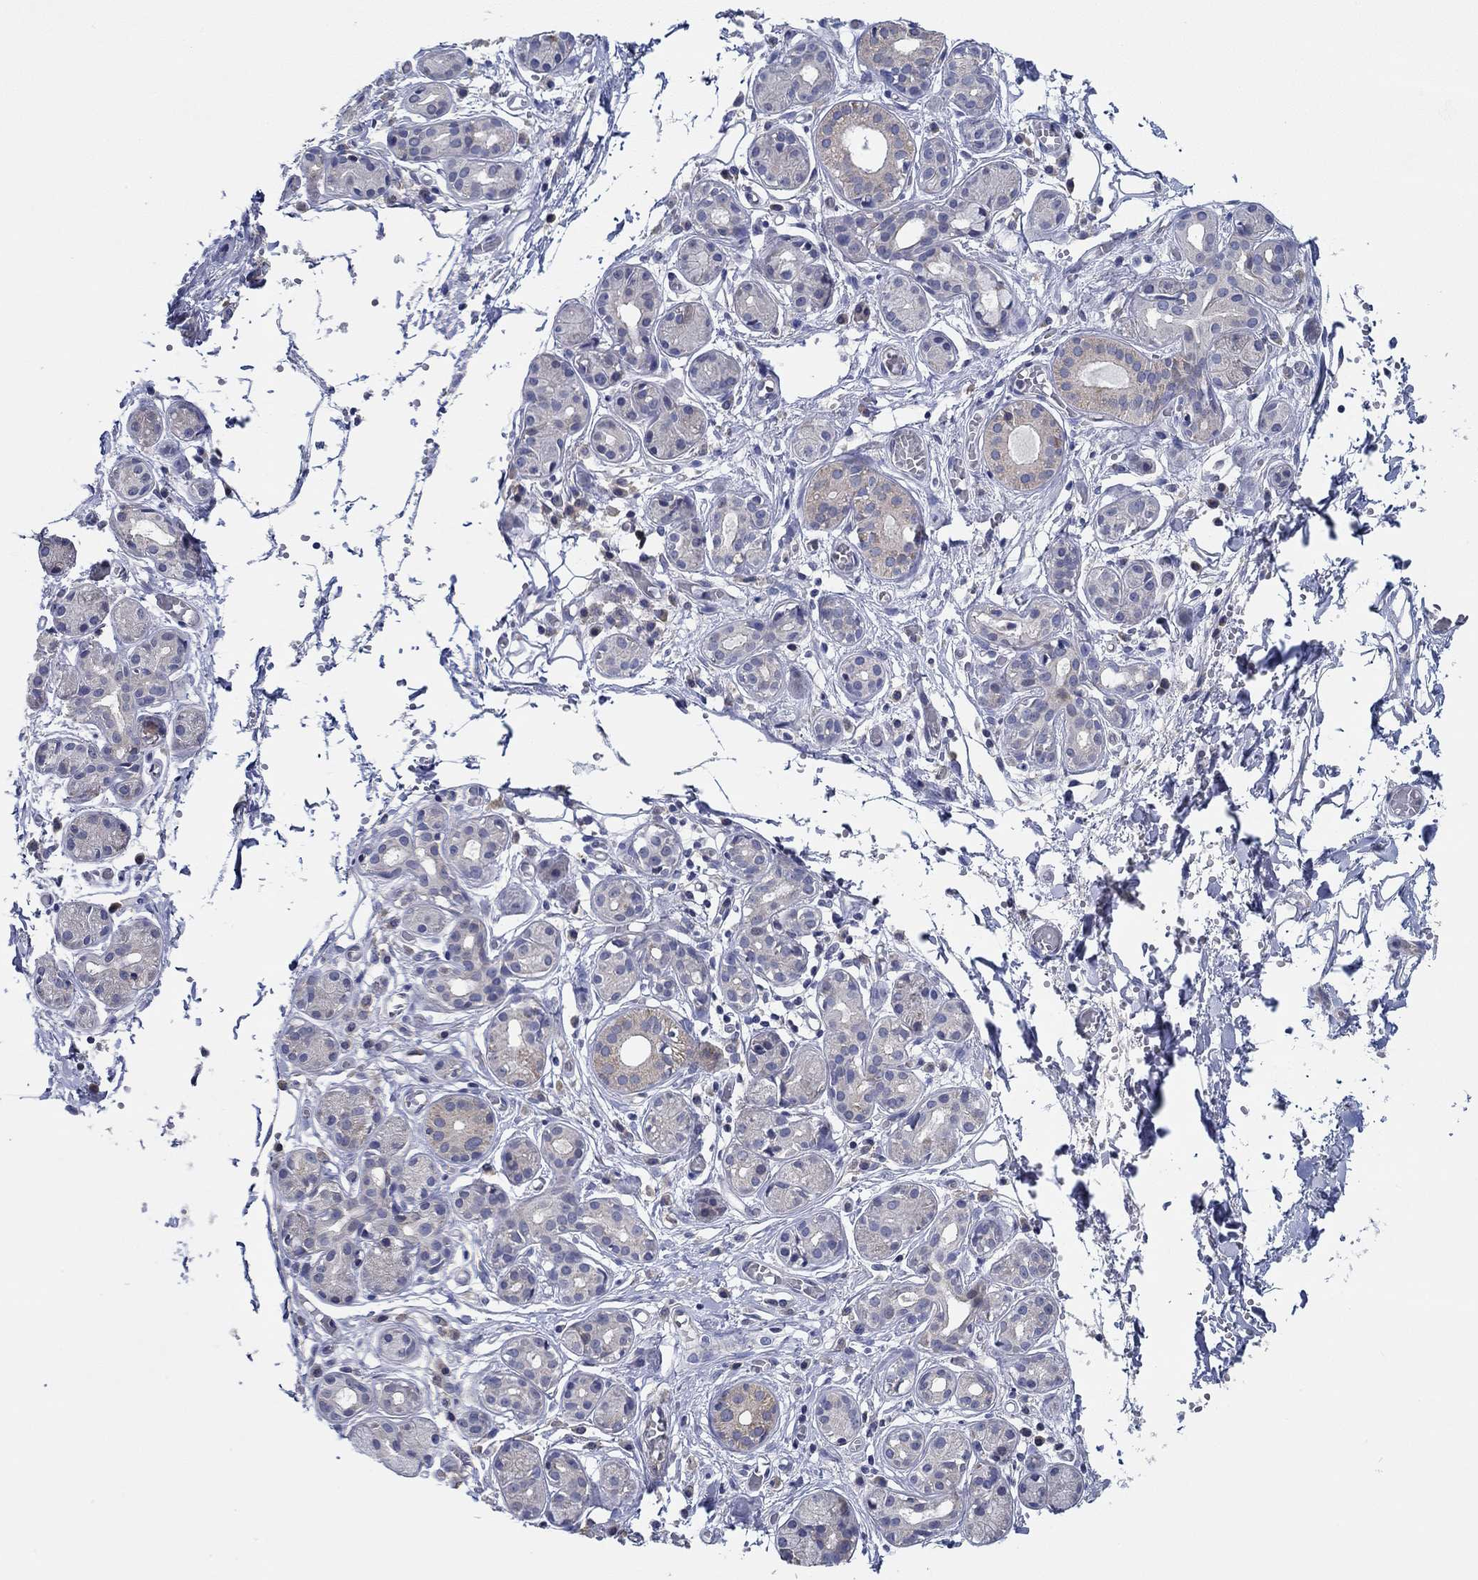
{"staining": {"intensity": "moderate", "quantity": "<25%", "location": "cytoplasmic/membranous"}, "tissue": "salivary gland", "cell_type": "Glandular cells", "image_type": "normal", "snomed": [{"axis": "morphology", "description": "Normal tissue, NOS"}, {"axis": "topography", "description": "Salivary gland"}, {"axis": "topography", "description": "Peripheral nerve tissue"}], "caption": "Immunohistochemical staining of unremarkable human salivary gland exhibits moderate cytoplasmic/membranous protein staining in about <25% of glandular cells. (IHC, brightfield microscopy, high magnification).", "gene": "CFAP61", "patient": {"sex": "male", "age": 71}}